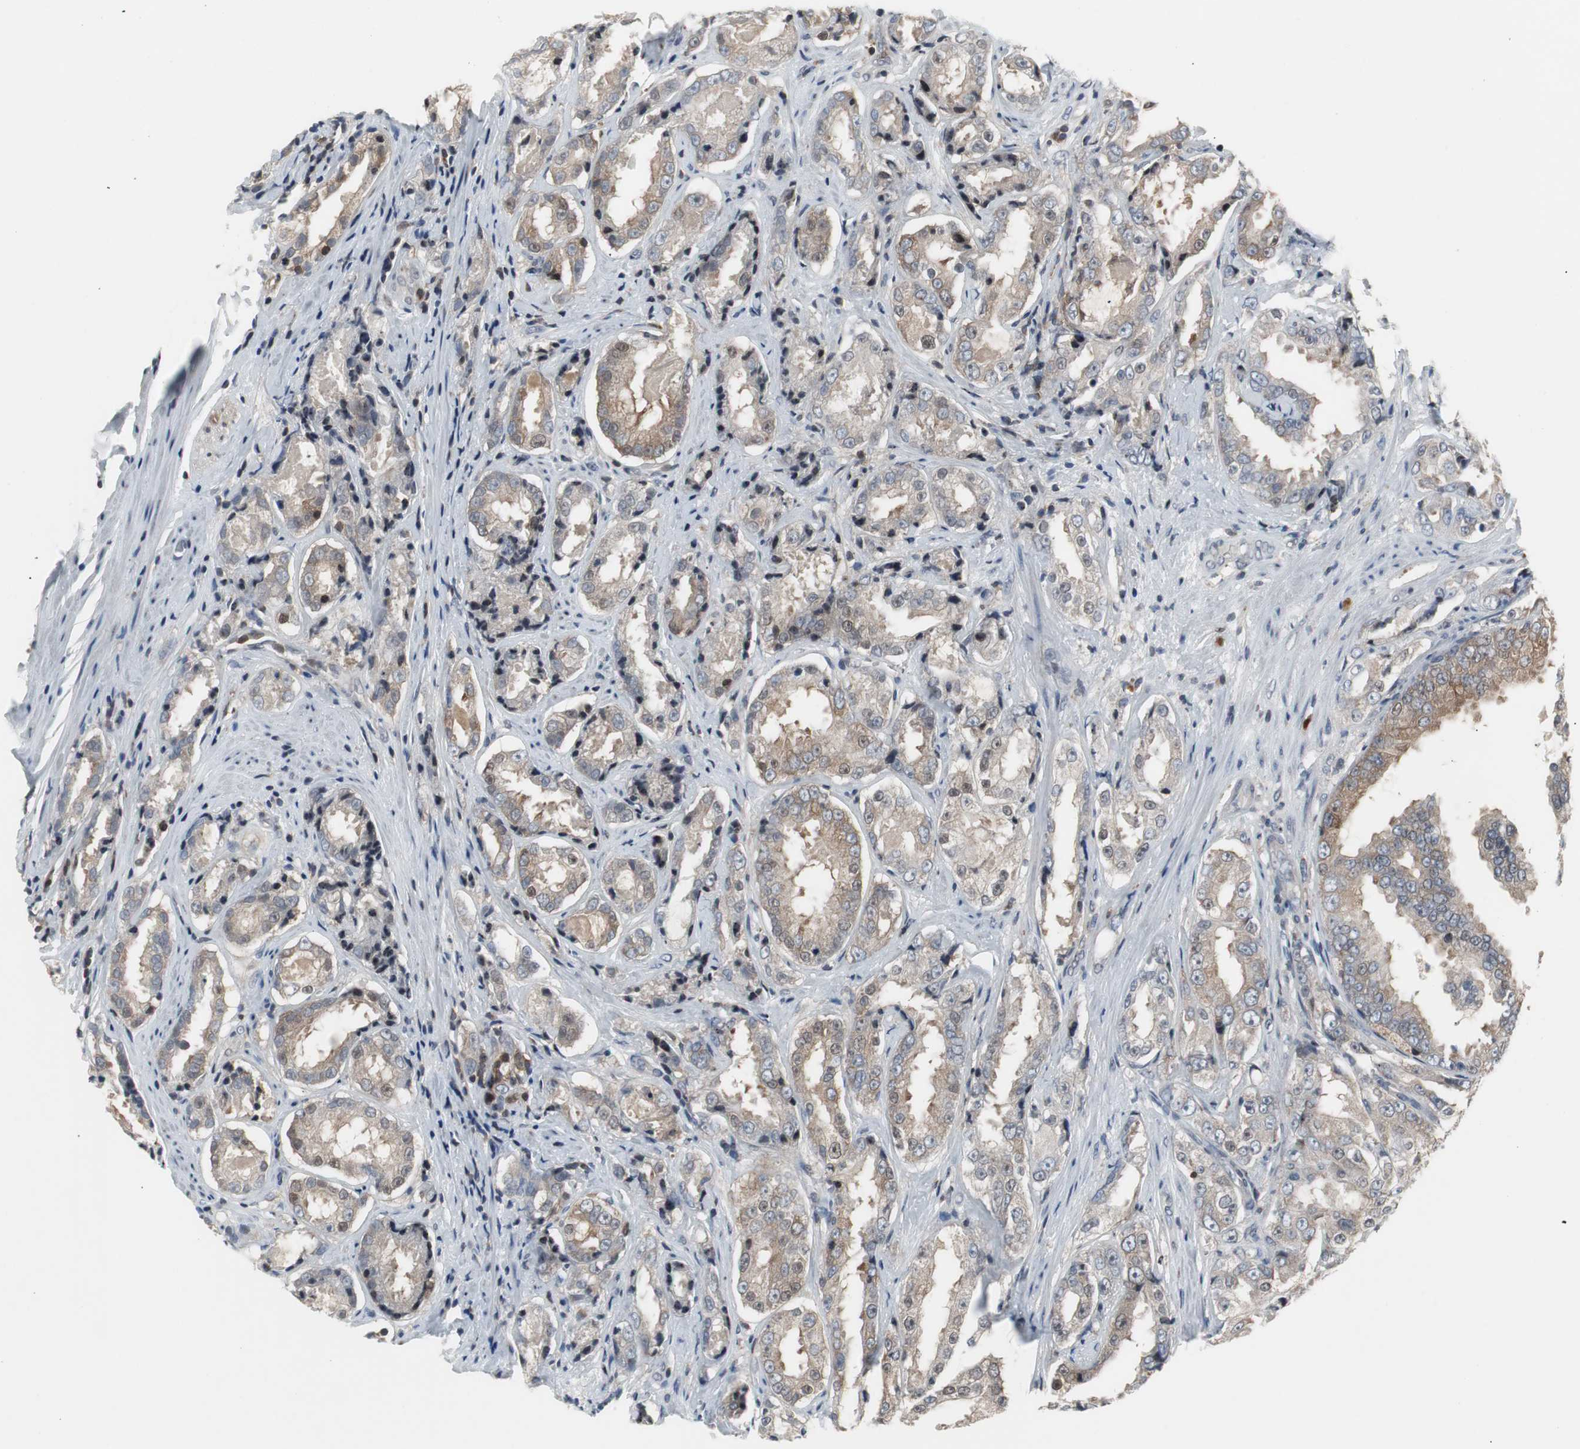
{"staining": {"intensity": "weak", "quantity": ">75%", "location": "cytoplasmic/membranous"}, "tissue": "prostate cancer", "cell_type": "Tumor cells", "image_type": "cancer", "snomed": [{"axis": "morphology", "description": "Adenocarcinoma, High grade"}, {"axis": "topography", "description": "Prostate"}], "caption": "This image demonstrates immunohistochemistry (IHC) staining of prostate cancer (high-grade adenocarcinoma), with low weak cytoplasmic/membranous staining in approximately >75% of tumor cells.", "gene": "GRK2", "patient": {"sex": "male", "age": 73}}